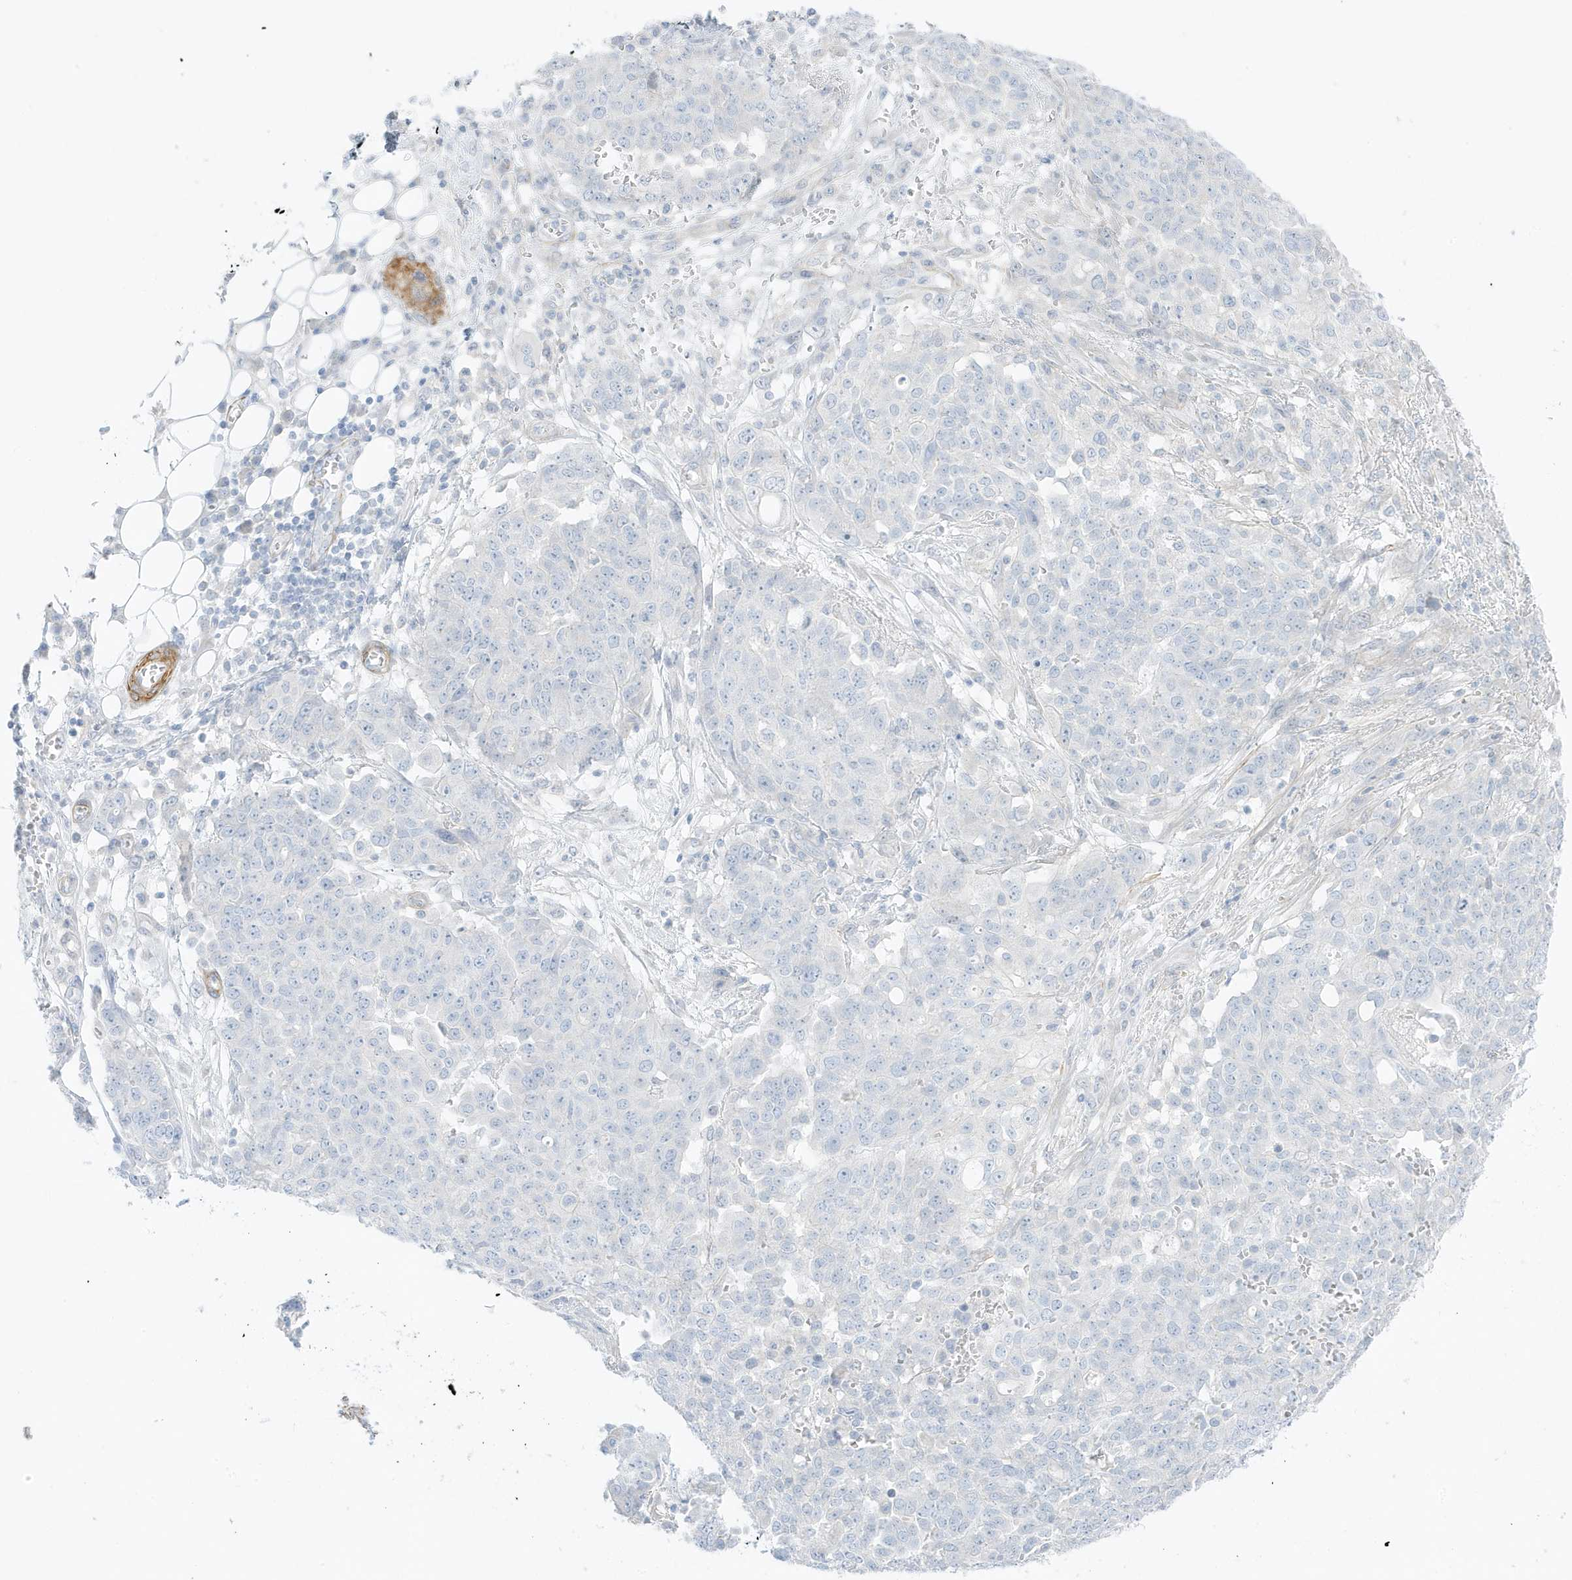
{"staining": {"intensity": "negative", "quantity": "none", "location": "none"}, "tissue": "ovarian cancer", "cell_type": "Tumor cells", "image_type": "cancer", "snomed": [{"axis": "morphology", "description": "Cystadenocarcinoma, serous, NOS"}, {"axis": "topography", "description": "Soft tissue"}, {"axis": "topography", "description": "Ovary"}], "caption": "Tumor cells show no significant positivity in serous cystadenocarcinoma (ovarian).", "gene": "SLC22A13", "patient": {"sex": "female", "age": 57}}